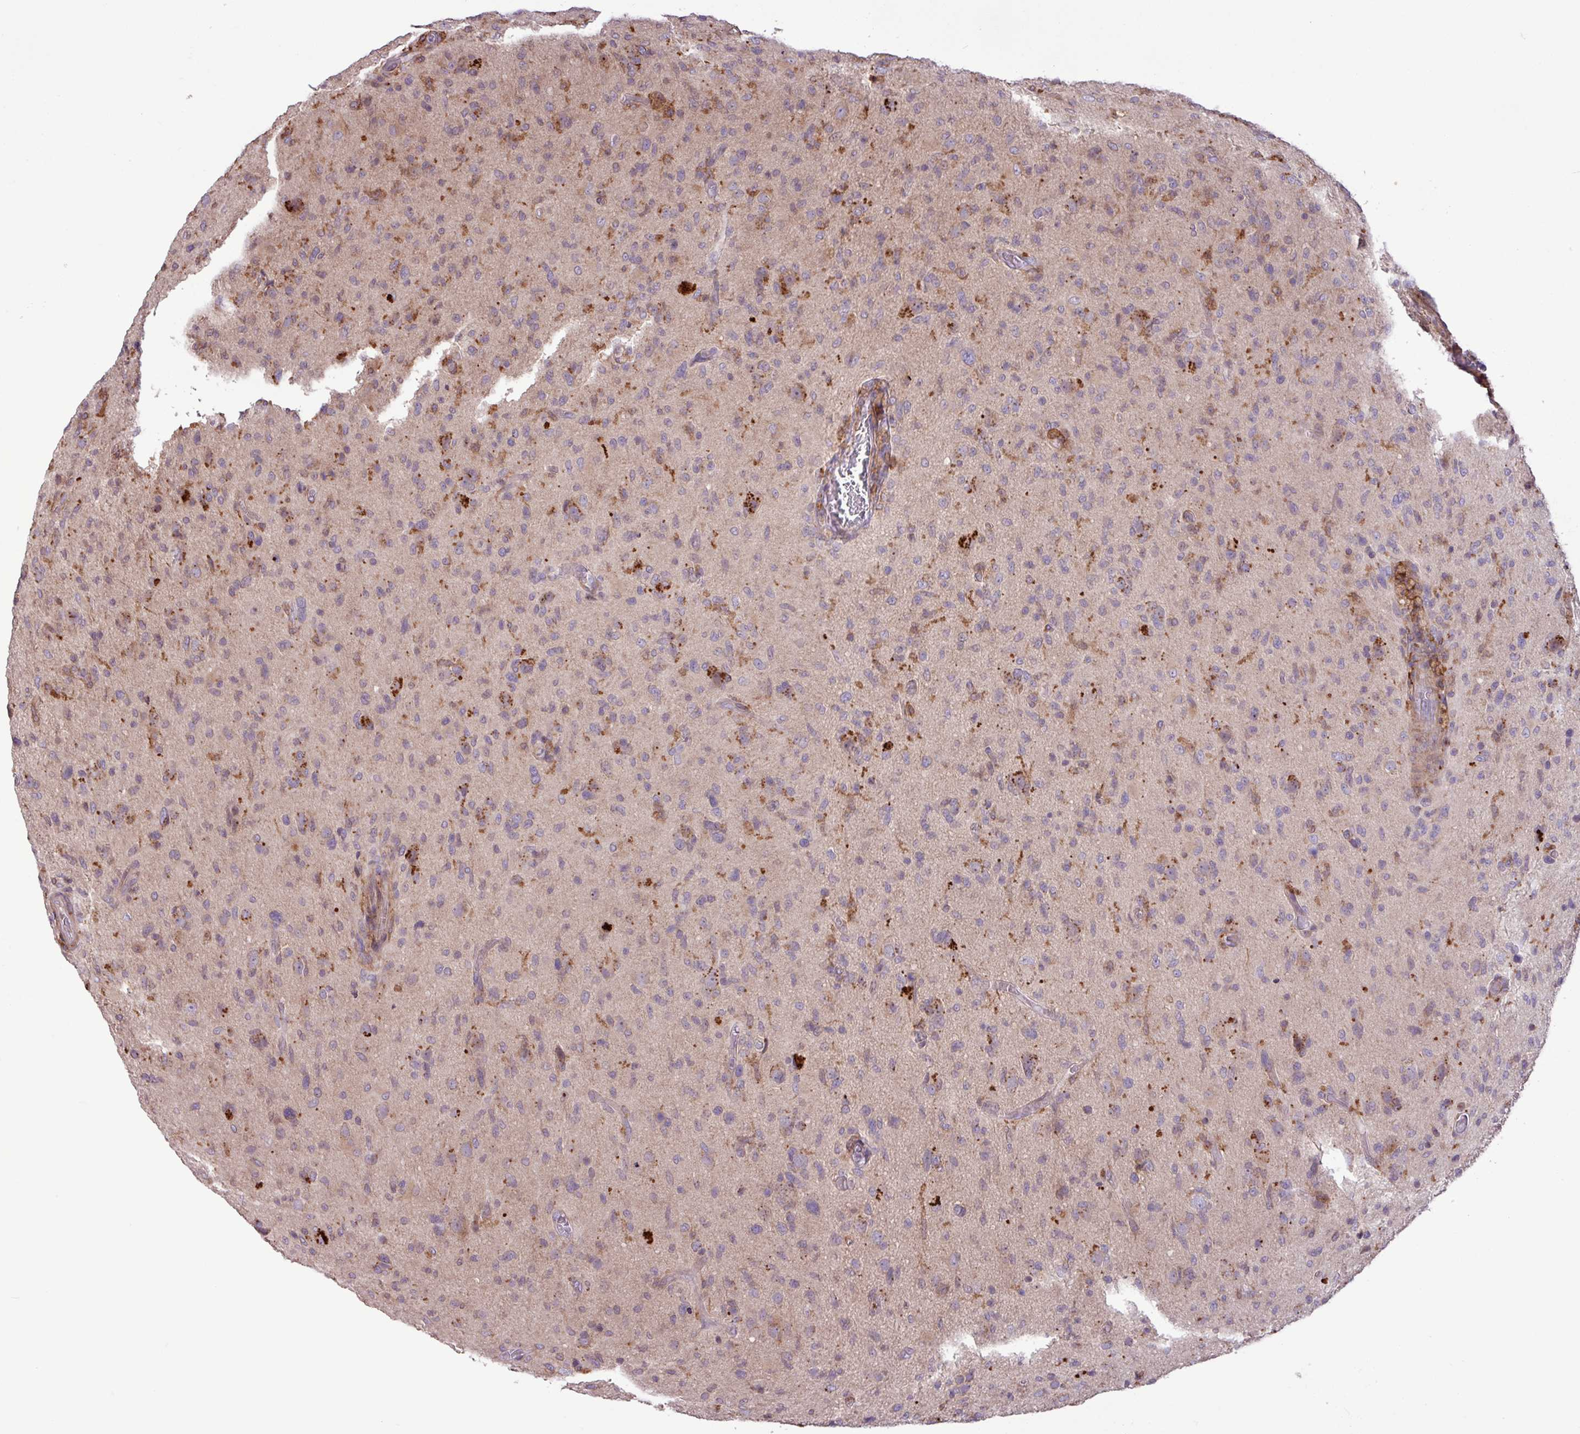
{"staining": {"intensity": "weak", "quantity": "25%-75%", "location": "cytoplasmic/membranous"}, "tissue": "glioma", "cell_type": "Tumor cells", "image_type": "cancer", "snomed": [{"axis": "morphology", "description": "Glioma, malignant, High grade"}, {"axis": "topography", "description": "Brain"}], "caption": "Human glioma stained for a protein (brown) reveals weak cytoplasmic/membranous positive positivity in approximately 25%-75% of tumor cells.", "gene": "ARHGEF25", "patient": {"sex": "female", "age": 57}}